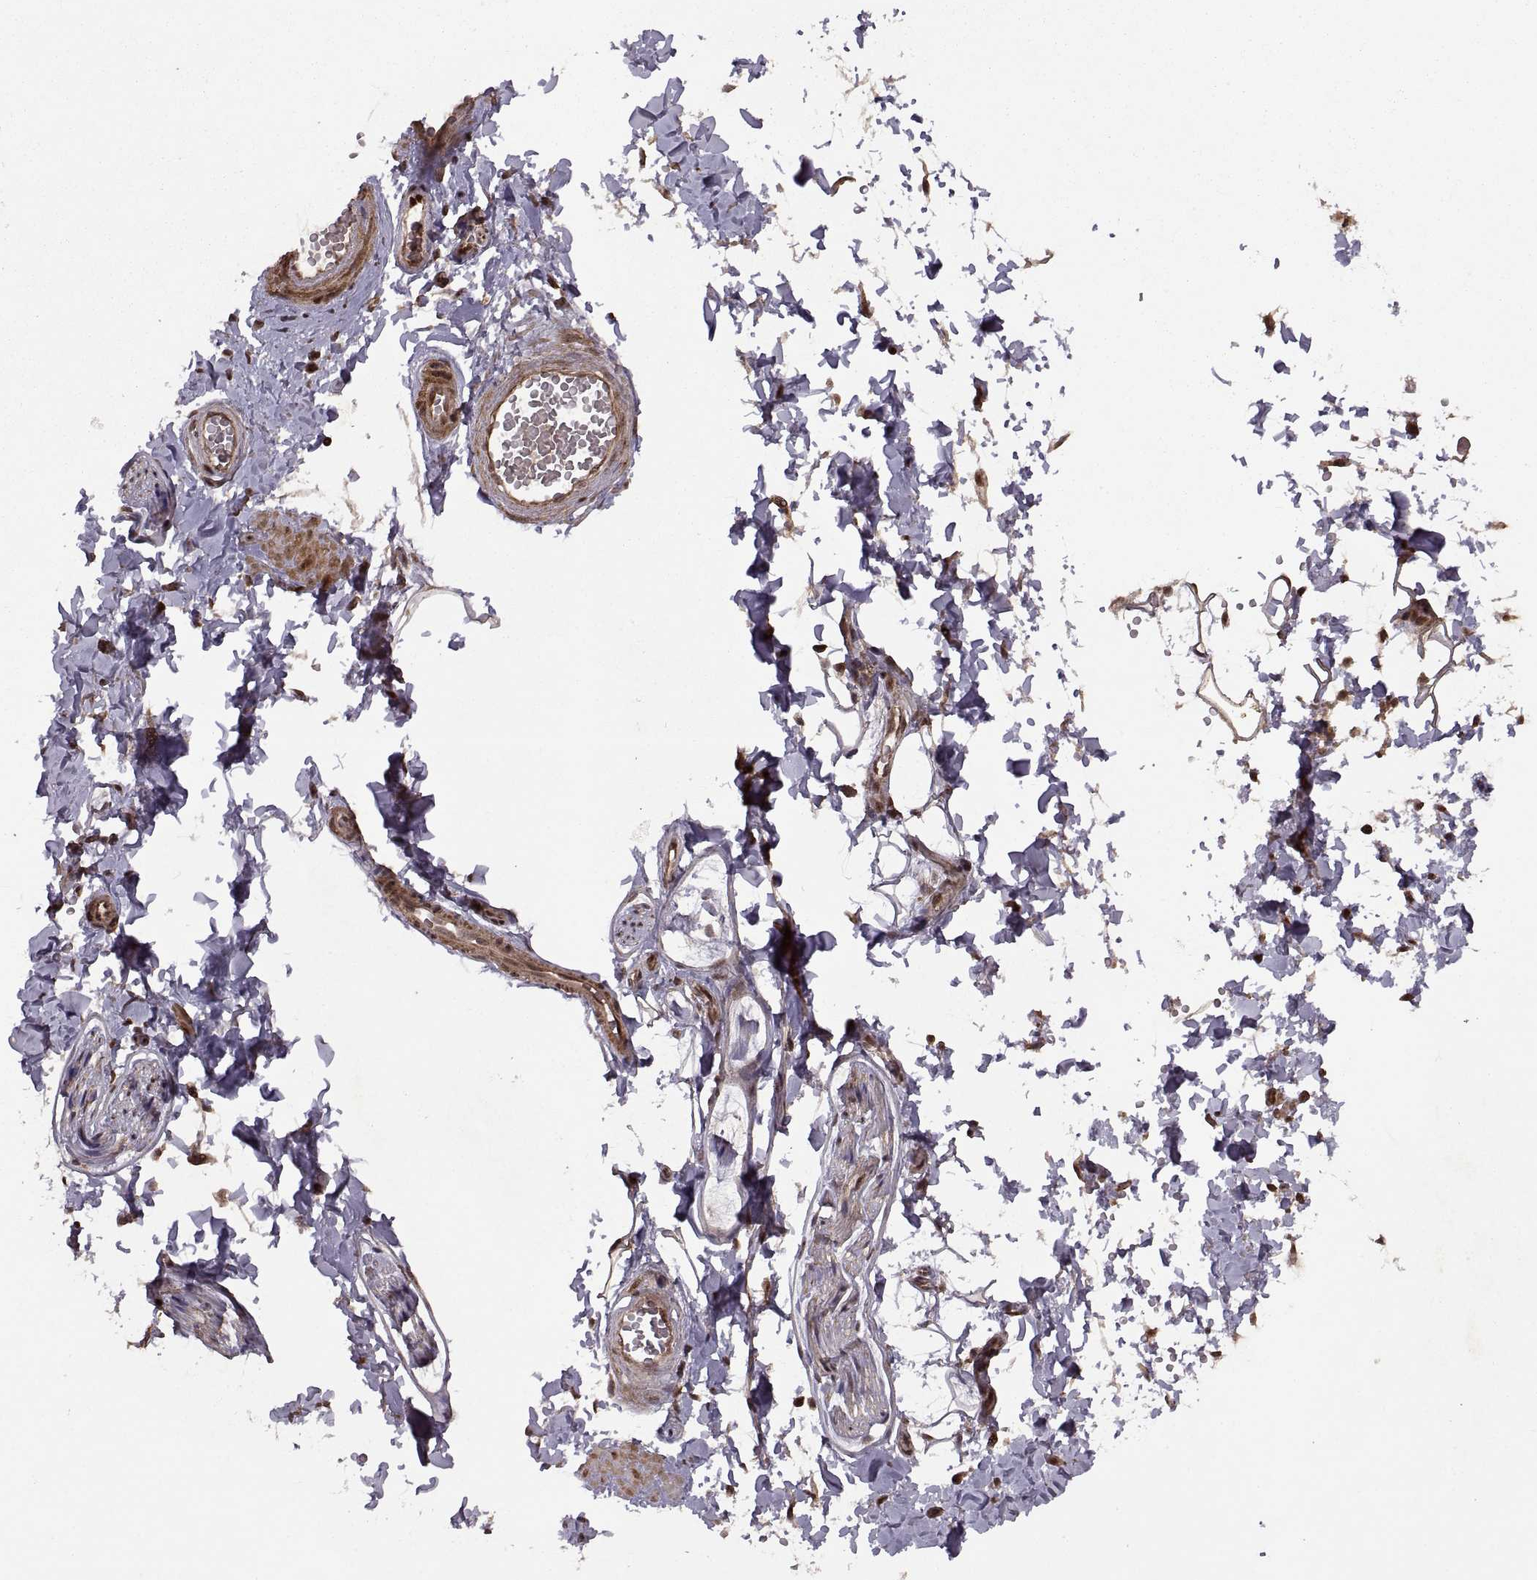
{"staining": {"intensity": "moderate", "quantity": "25%-75%", "location": "nuclear"}, "tissue": "adipose tissue", "cell_type": "Adipocytes", "image_type": "normal", "snomed": [{"axis": "morphology", "description": "Normal tissue, NOS"}, {"axis": "topography", "description": "Smooth muscle"}, {"axis": "topography", "description": "Peripheral nerve tissue"}], "caption": "Brown immunohistochemical staining in unremarkable adipose tissue displays moderate nuclear positivity in approximately 25%-75% of adipocytes.", "gene": "PTOV1", "patient": {"sex": "male", "age": 22}}